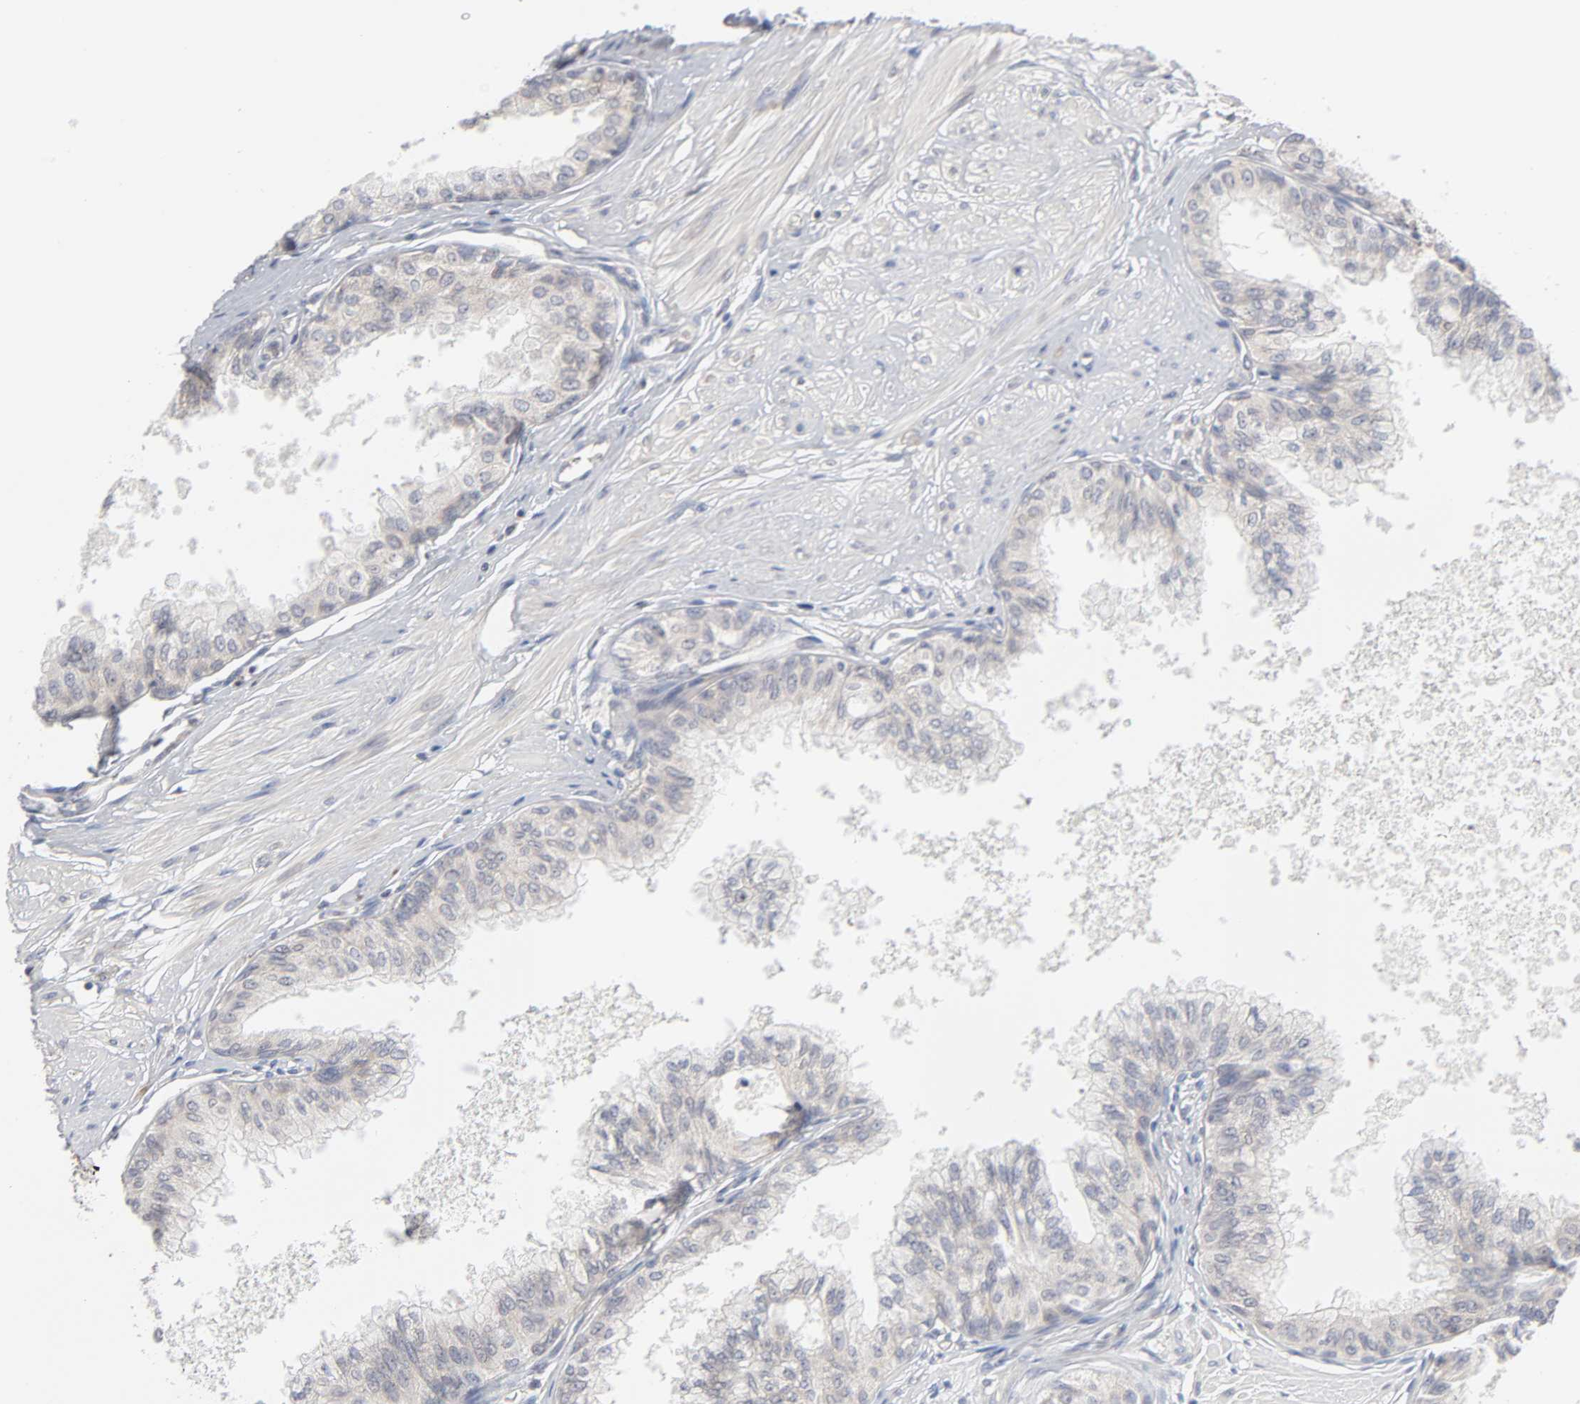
{"staining": {"intensity": "weak", "quantity": "25%-75%", "location": "cytoplasmic/membranous"}, "tissue": "prostate", "cell_type": "Glandular cells", "image_type": "normal", "snomed": [{"axis": "morphology", "description": "Normal tissue, NOS"}, {"axis": "topography", "description": "Prostate"}, {"axis": "topography", "description": "Seminal veicle"}], "caption": "Protein staining by immunohistochemistry (IHC) reveals weak cytoplasmic/membranous expression in about 25%-75% of glandular cells in unremarkable prostate.", "gene": "IL4R", "patient": {"sex": "male", "age": 60}}